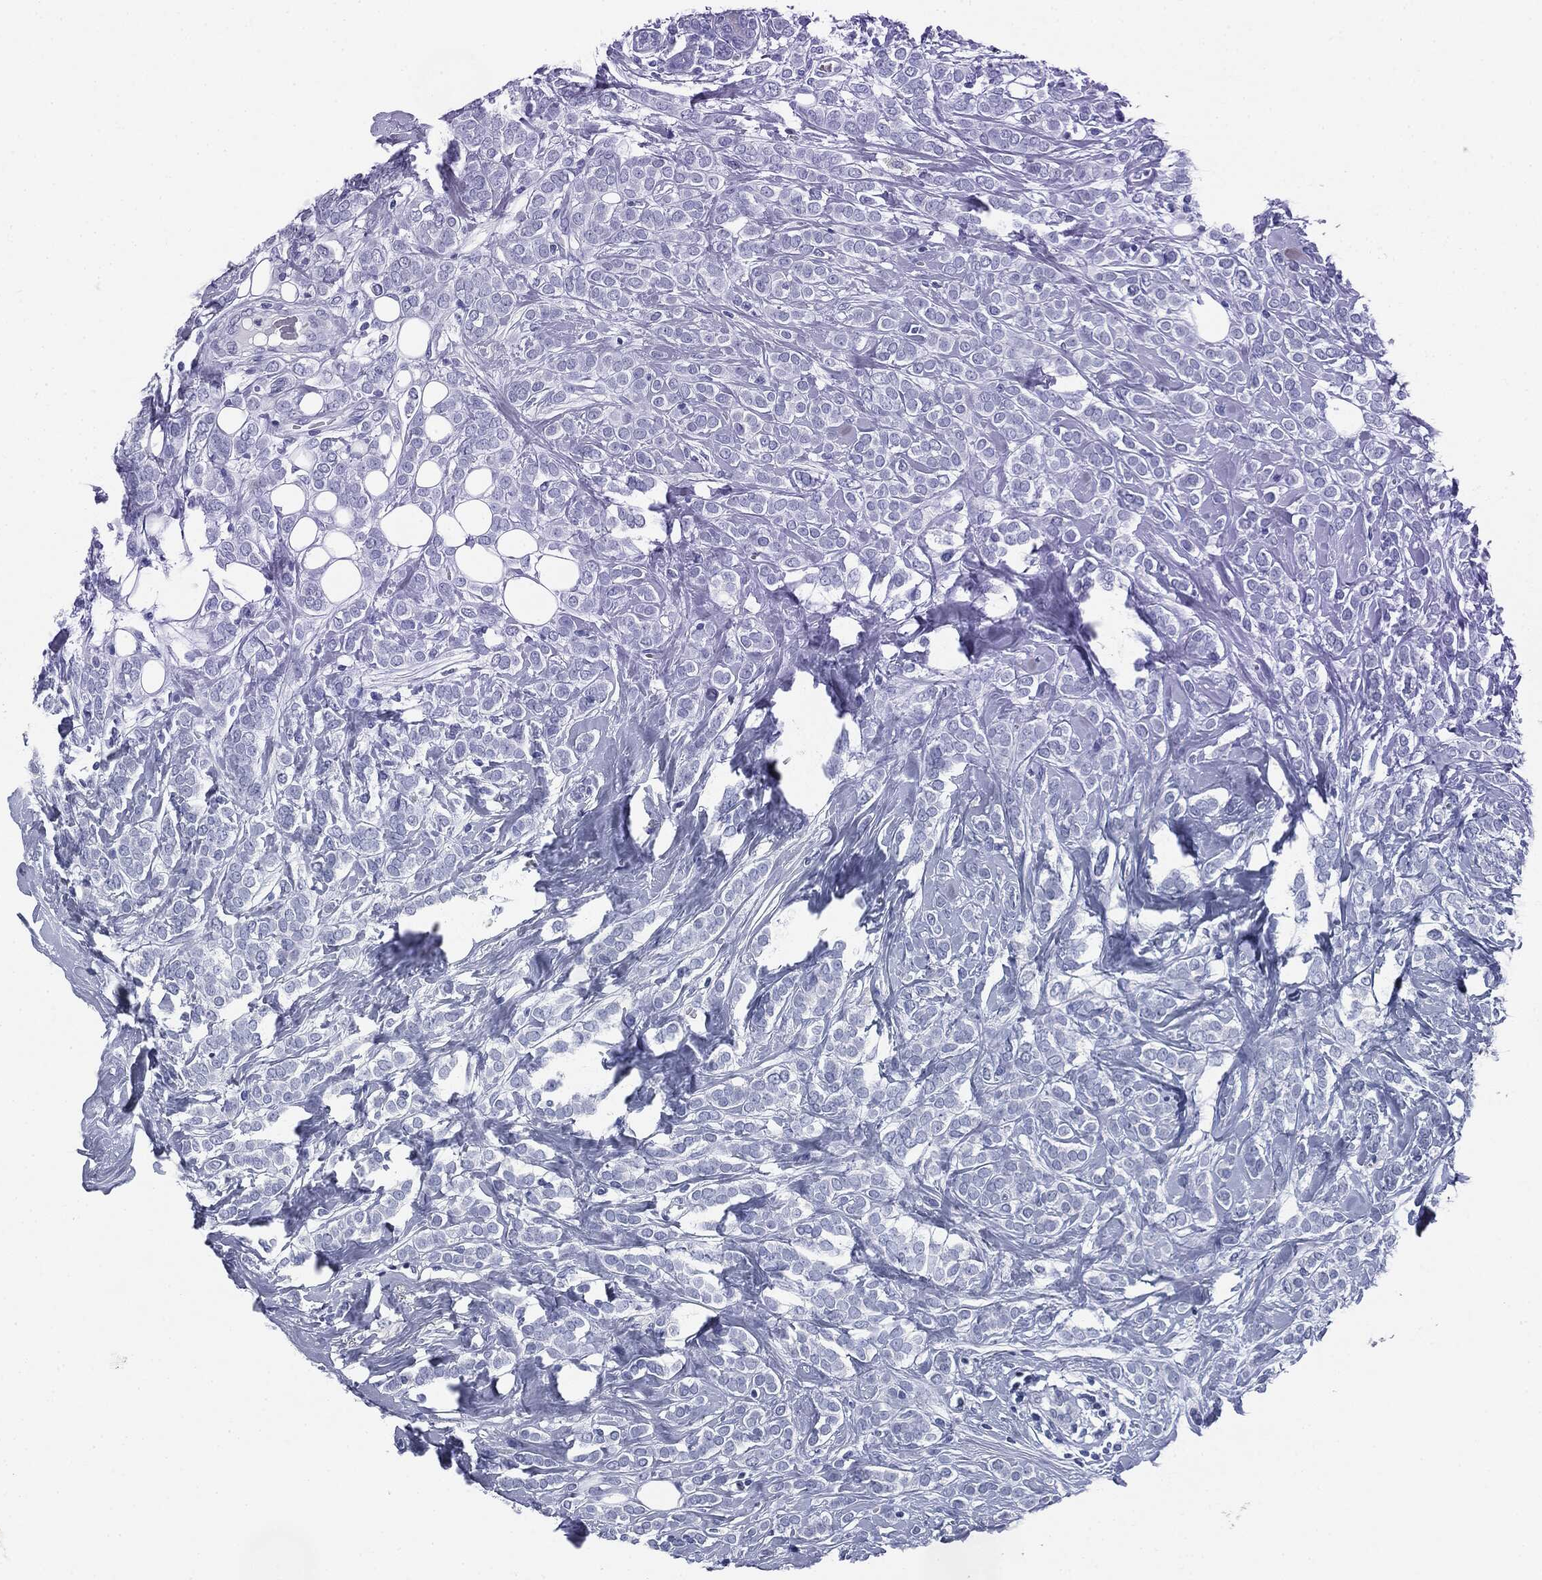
{"staining": {"intensity": "negative", "quantity": "none", "location": "none"}, "tissue": "breast cancer", "cell_type": "Tumor cells", "image_type": "cancer", "snomed": [{"axis": "morphology", "description": "Lobular carcinoma"}, {"axis": "topography", "description": "Breast"}], "caption": "This is a micrograph of immunohistochemistry (IHC) staining of breast cancer, which shows no positivity in tumor cells. Nuclei are stained in blue.", "gene": "ATP2A1", "patient": {"sex": "female", "age": 49}}